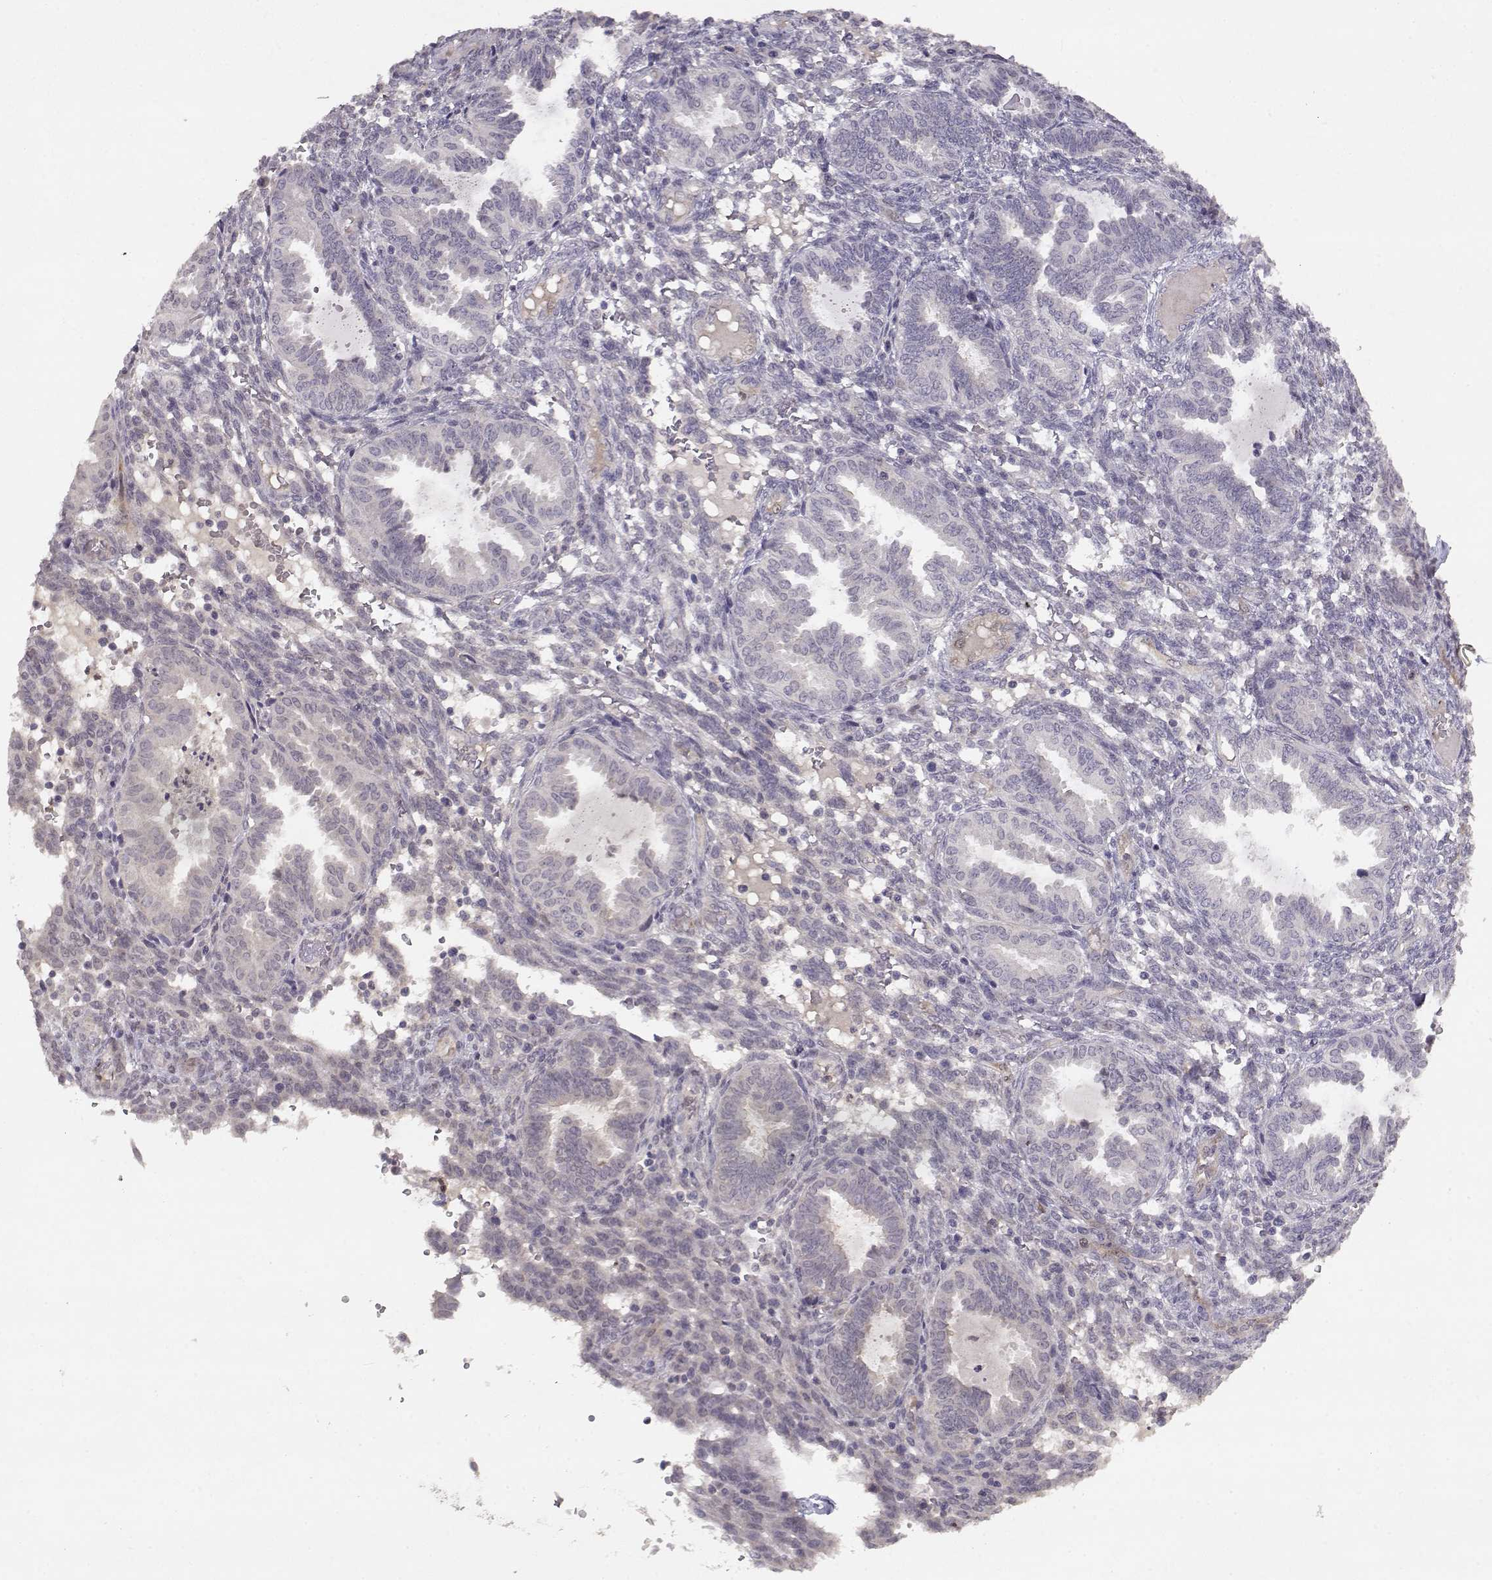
{"staining": {"intensity": "negative", "quantity": "none", "location": "none"}, "tissue": "endometrium", "cell_type": "Cells in endometrial stroma", "image_type": "normal", "snomed": [{"axis": "morphology", "description": "Normal tissue, NOS"}, {"axis": "topography", "description": "Endometrium"}], "caption": "A high-resolution micrograph shows immunohistochemistry staining of unremarkable endometrium, which shows no significant positivity in cells in endometrial stroma. The staining is performed using DAB brown chromogen with nuclei counter-stained in using hematoxylin.", "gene": "BMX", "patient": {"sex": "female", "age": 42}}